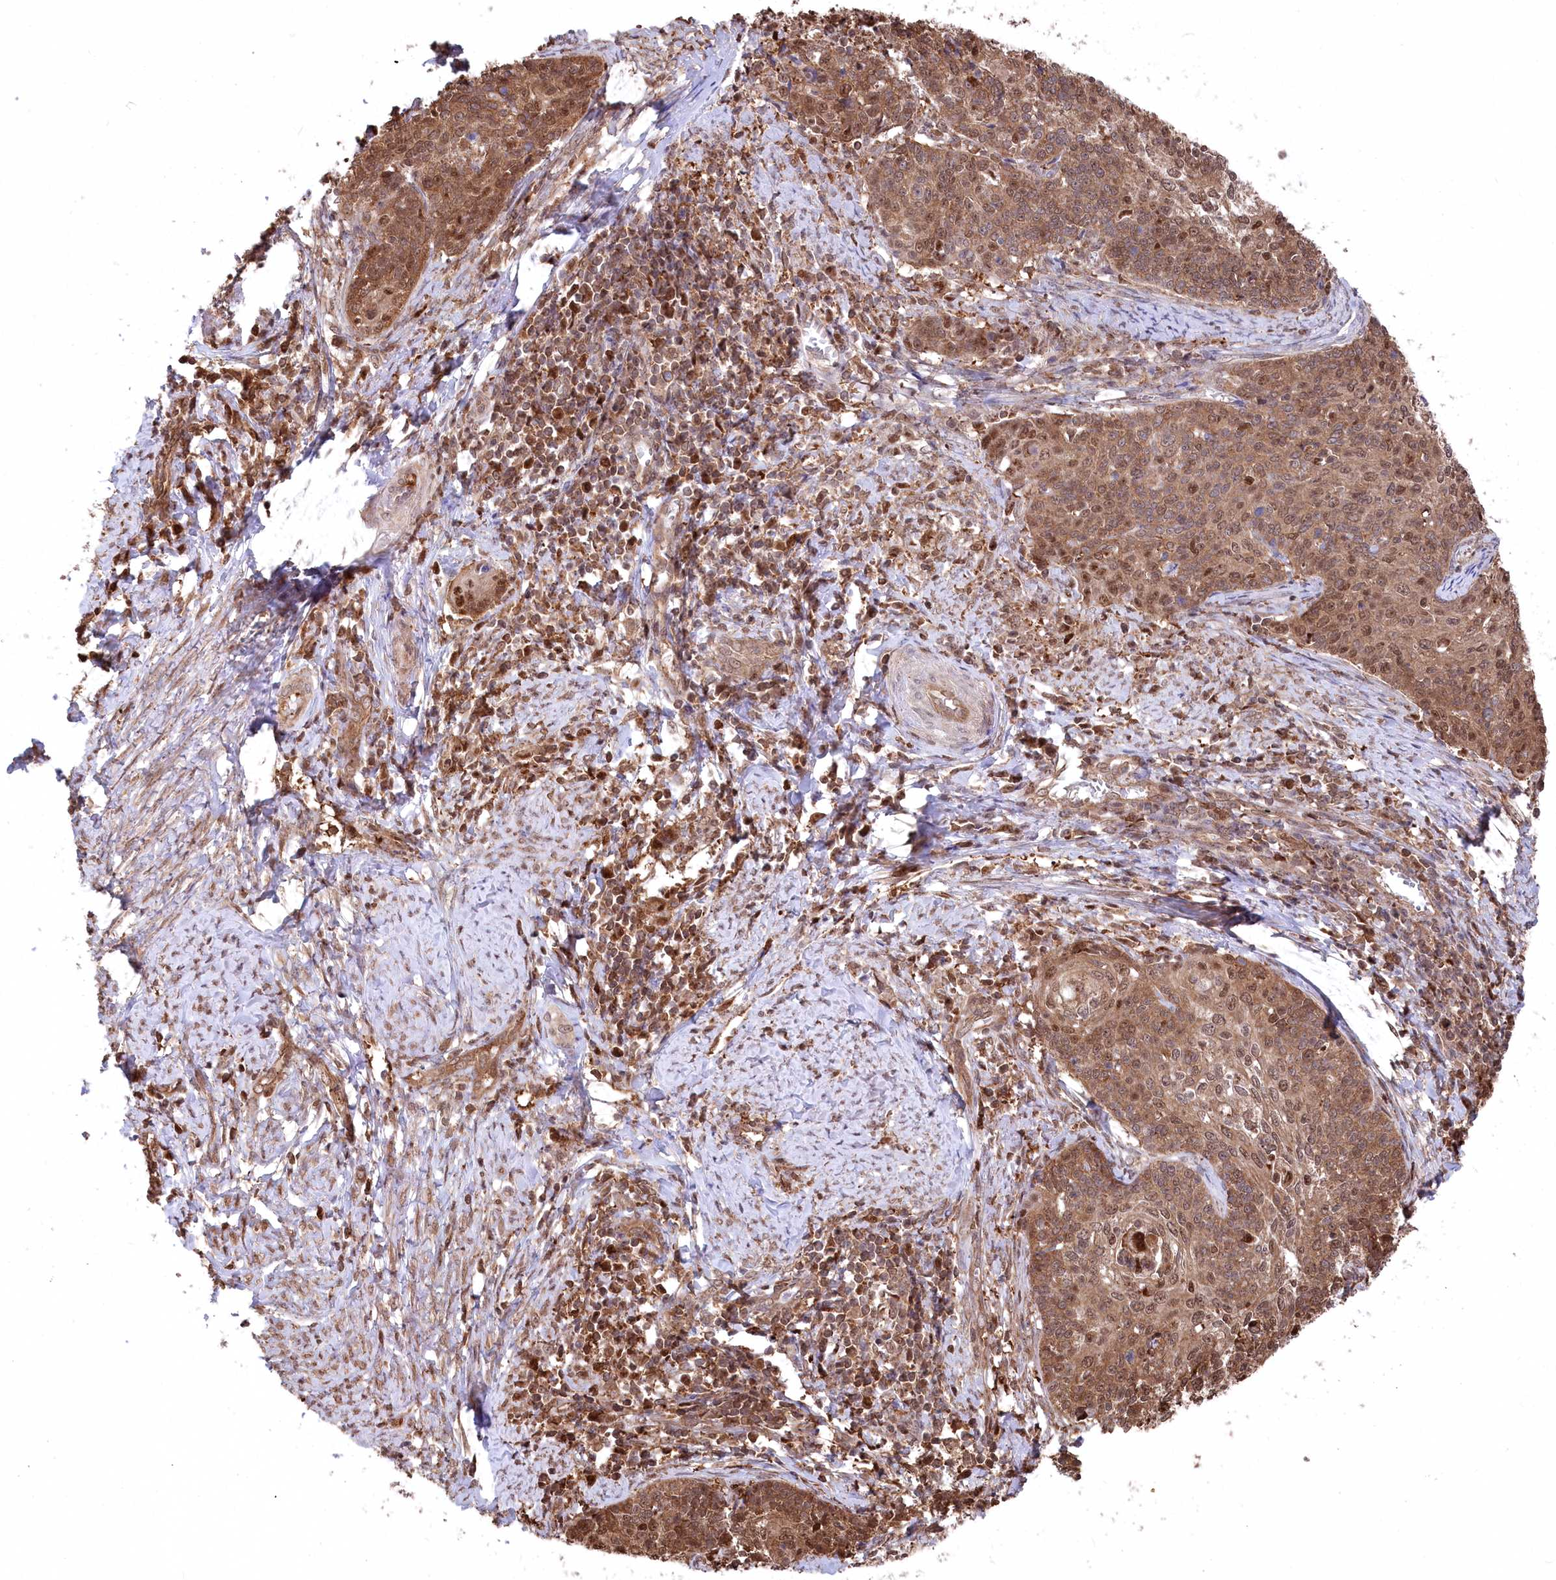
{"staining": {"intensity": "moderate", "quantity": ">75%", "location": "cytoplasmic/membranous,nuclear"}, "tissue": "cervical cancer", "cell_type": "Tumor cells", "image_type": "cancer", "snomed": [{"axis": "morphology", "description": "Squamous cell carcinoma, NOS"}, {"axis": "topography", "description": "Cervix"}], "caption": "Human cervical cancer stained with a brown dye shows moderate cytoplasmic/membranous and nuclear positive expression in about >75% of tumor cells.", "gene": "PSMA1", "patient": {"sex": "female", "age": 39}}